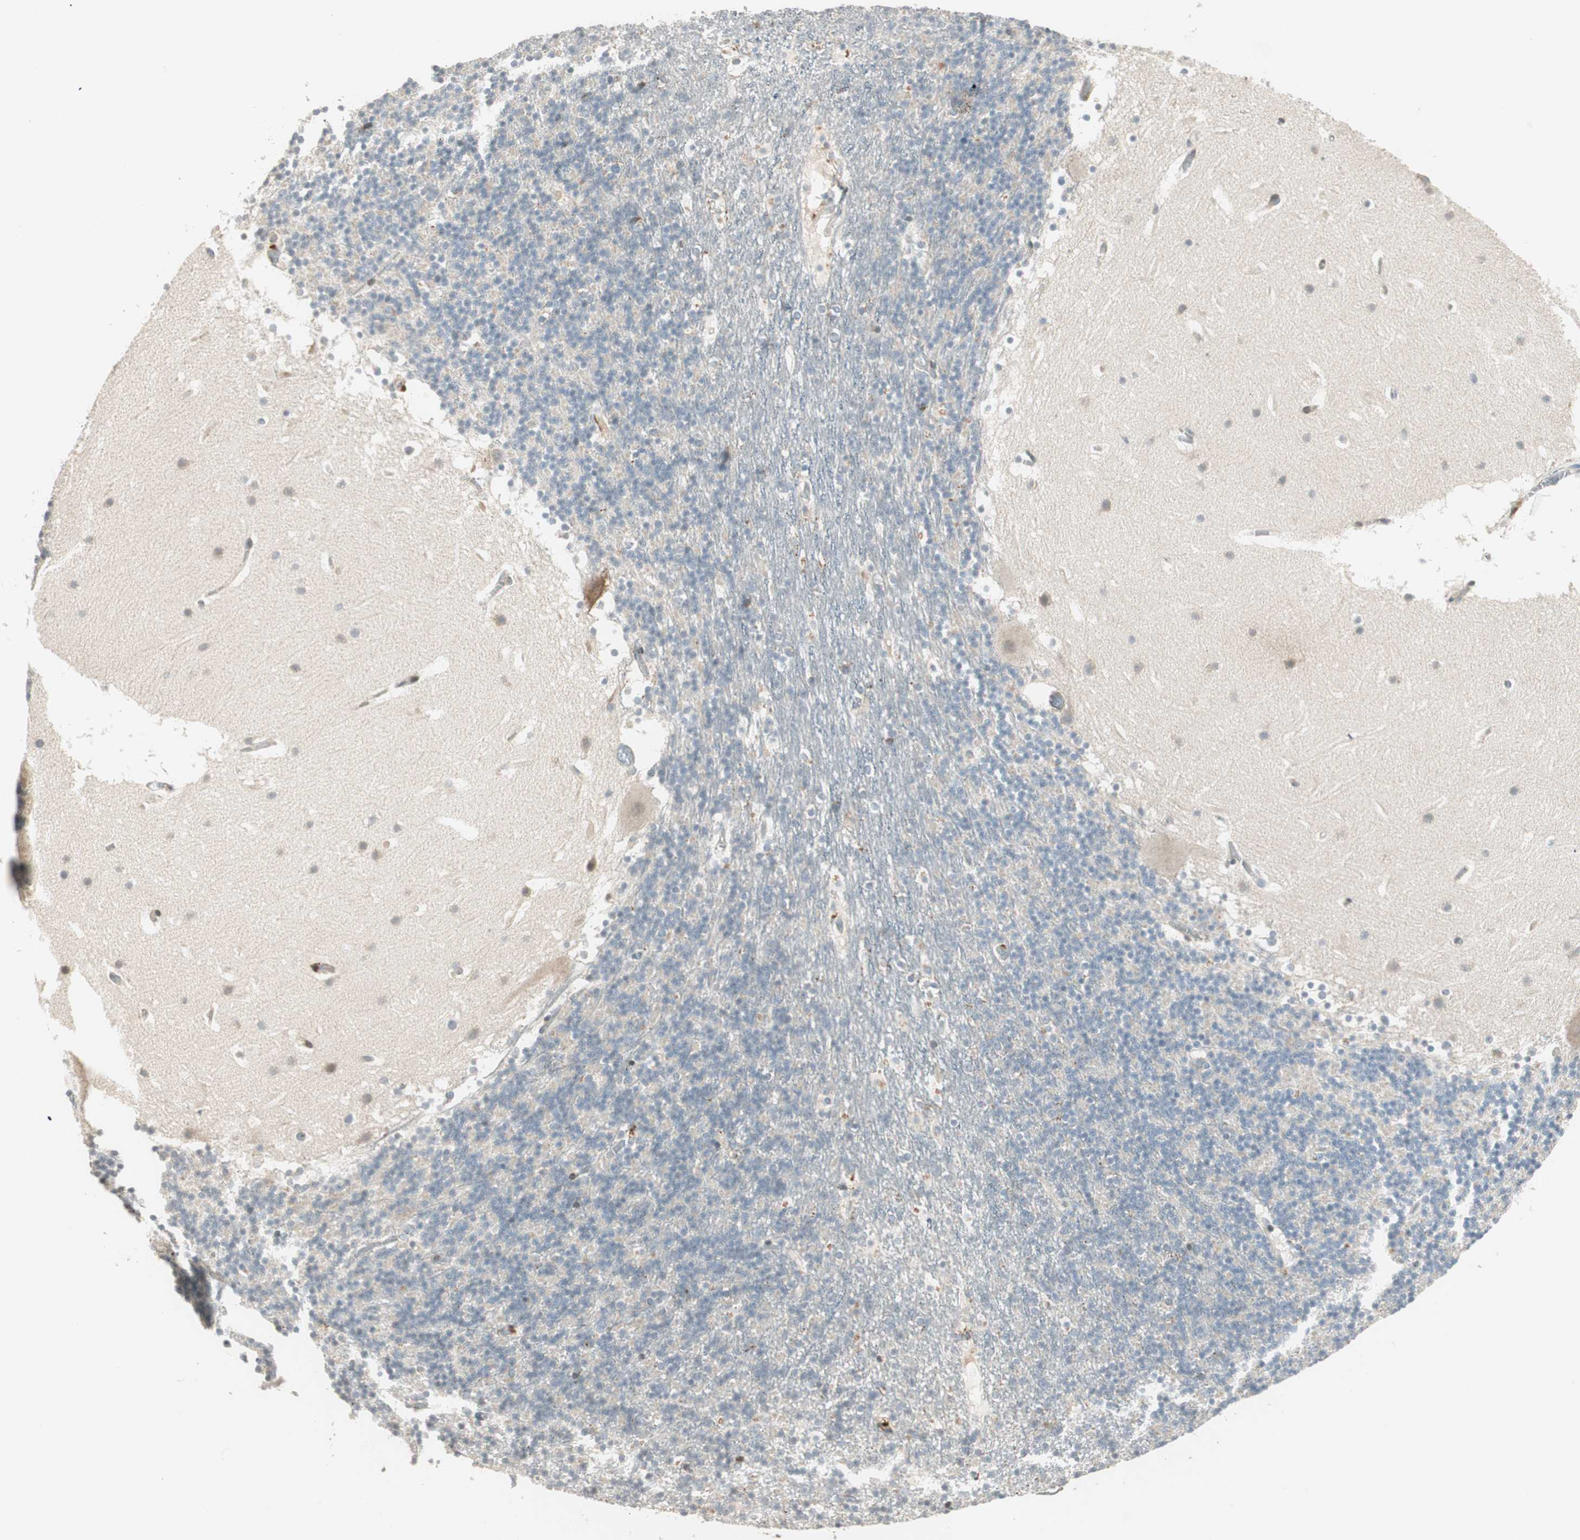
{"staining": {"intensity": "negative", "quantity": "none", "location": "none"}, "tissue": "cerebellum", "cell_type": "Cells in granular layer", "image_type": "normal", "snomed": [{"axis": "morphology", "description": "Normal tissue, NOS"}, {"axis": "topography", "description": "Cerebellum"}], "caption": "Cells in granular layer are negative for protein expression in normal human cerebellum.", "gene": "SFRP1", "patient": {"sex": "male", "age": 45}}